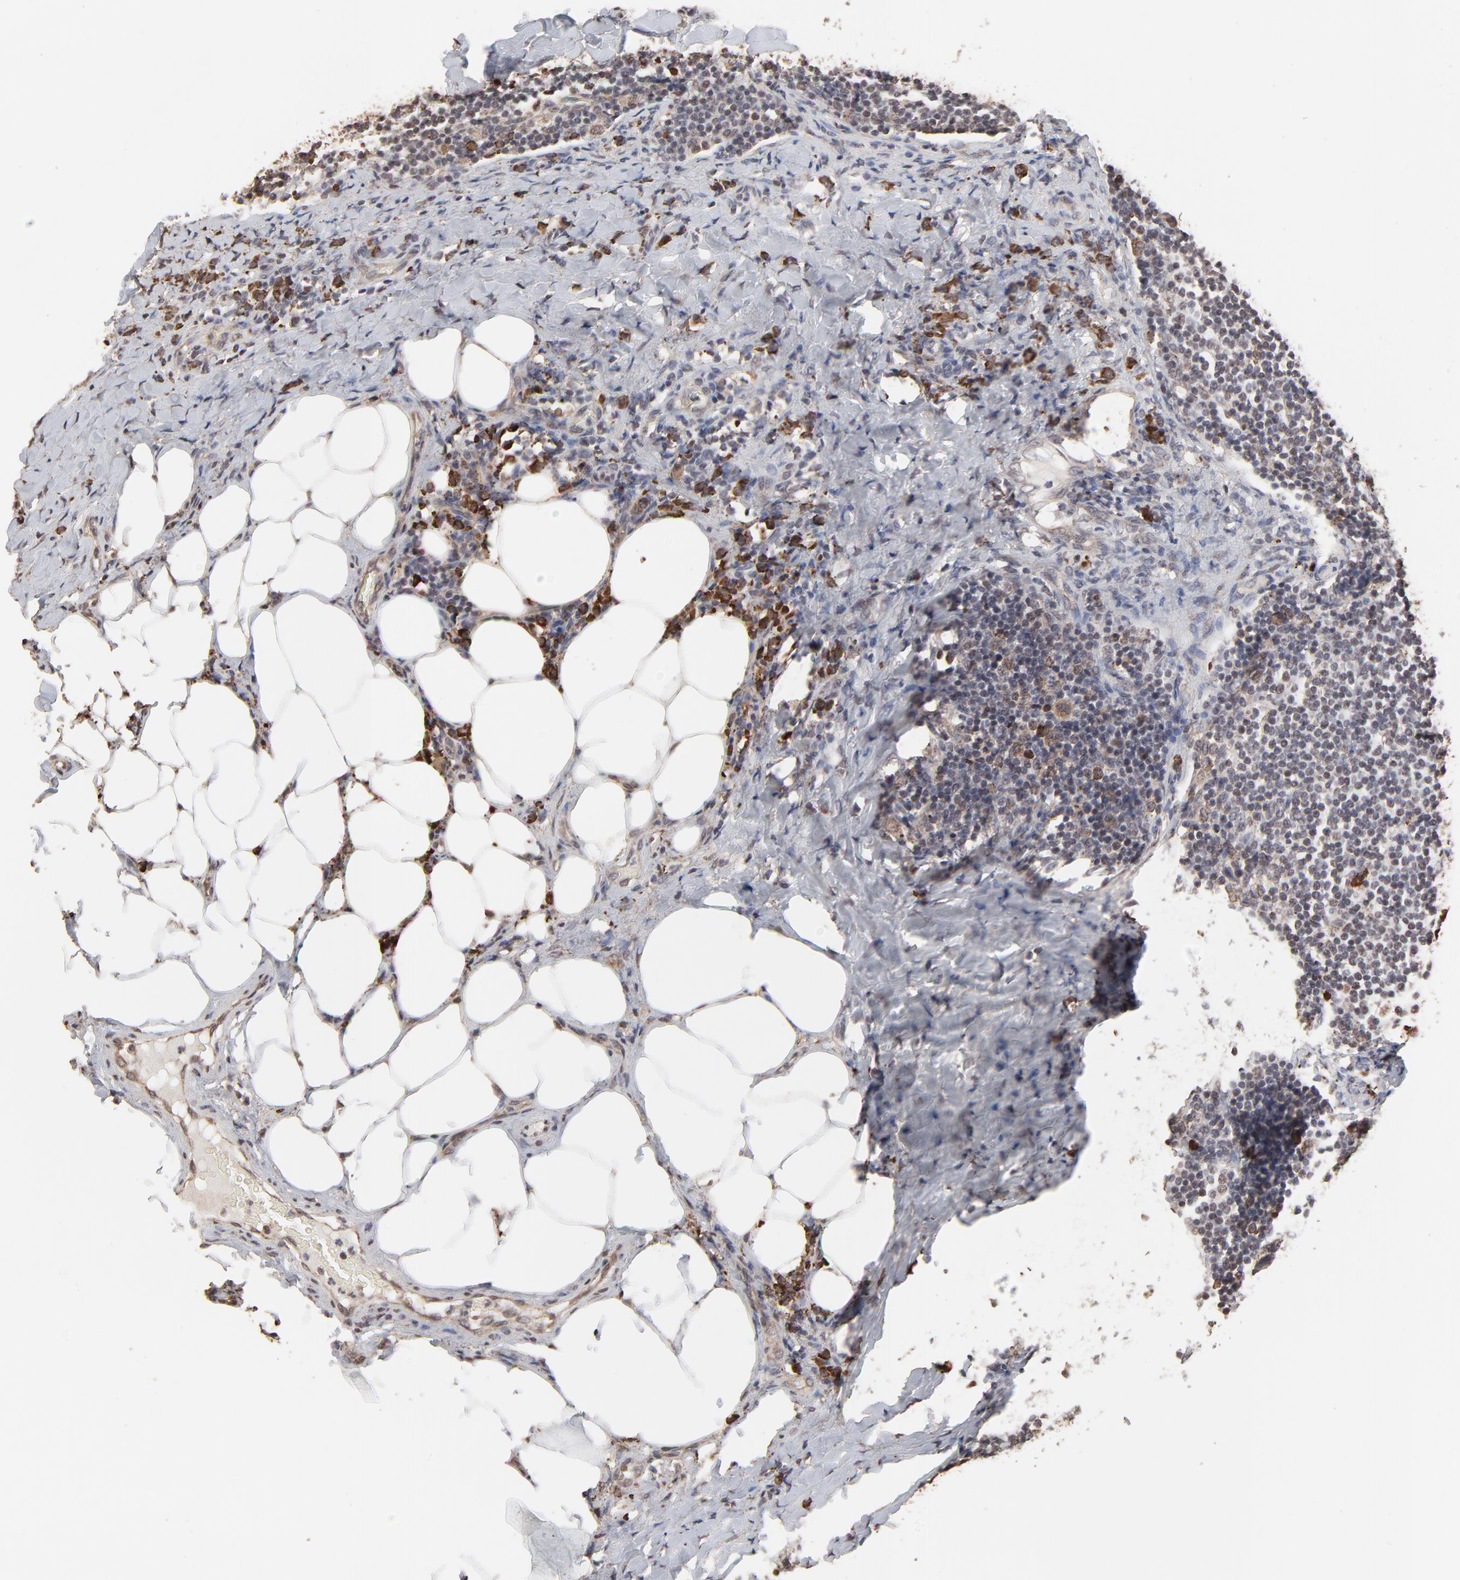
{"staining": {"intensity": "weak", "quantity": "25%-75%", "location": "cytoplasmic/membranous"}, "tissue": "lymph node", "cell_type": "Germinal center cells", "image_type": "normal", "snomed": [{"axis": "morphology", "description": "Normal tissue, NOS"}, {"axis": "morphology", "description": "Inflammation, NOS"}, {"axis": "topography", "description": "Lymph node"}], "caption": "Lymph node stained for a protein shows weak cytoplasmic/membranous positivity in germinal center cells. Immunohistochemistry (ihc) stains the protein of interest in brown and the nuclei are stained blue.", "gene": "CHM", "patient": {"sex": "male", "age": 46}}